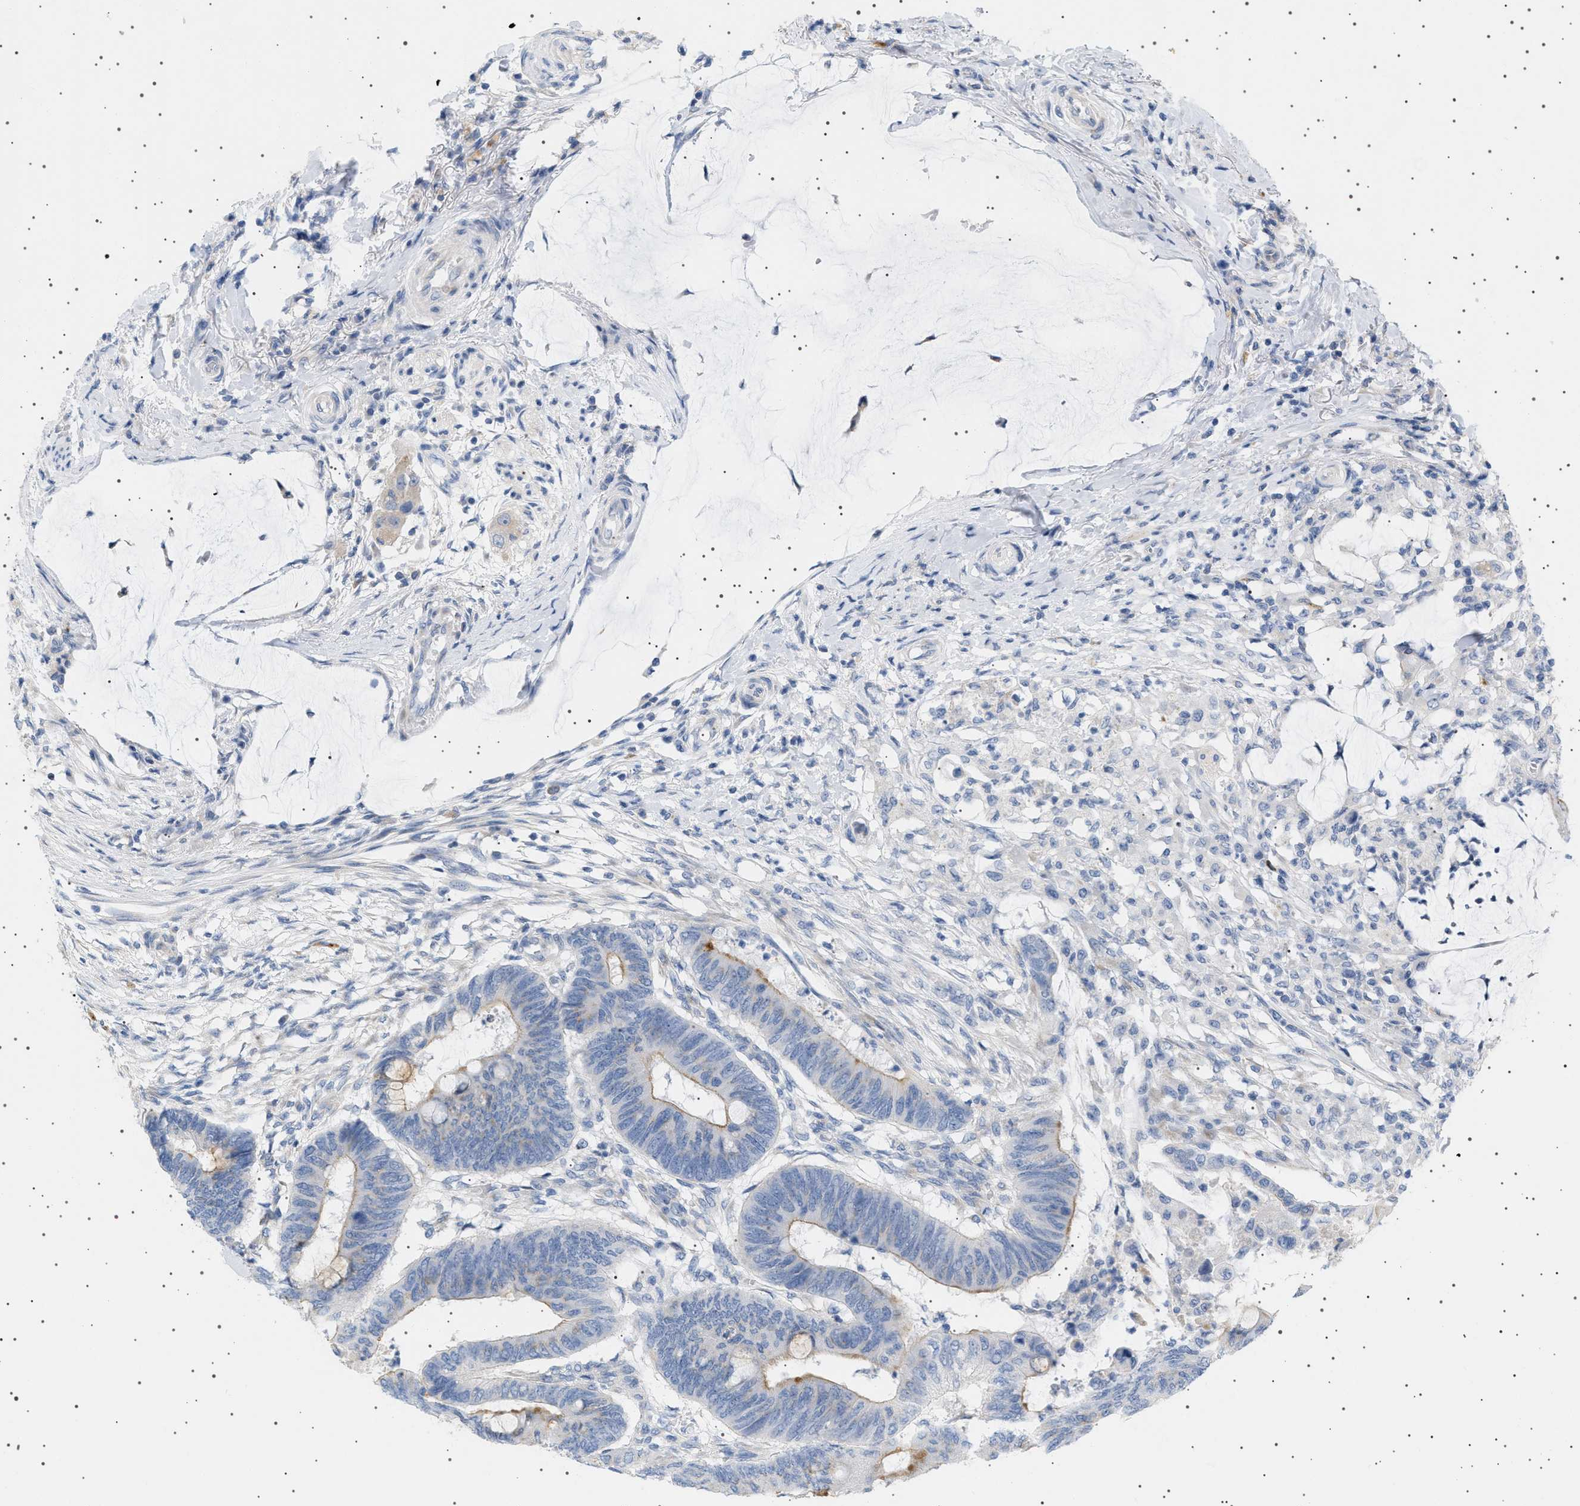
{"staining": {"intensity": "moderate", "quantity": "<25%", "location": "cytoplasmic/membranous"}, "tissue": "colorectal cancer", "cell_type": "Tumor cells", "image_type": "cancer", "snomed": [{"axis": "morphology", "description": "Normal tissue, NOS"}, {"axis": "morphology", "description": "Adenocarcinoma, NOS"}, {"axis": "topography", "description": "Rectum"}, {"axis": "topography", "description": "Peripheral nerve tissue"}], "caption": "Immunohistochemistry (IHC) (DAB (3,3'-diaminobenzidine)) staining of human adenocarcinoma (colorectal) shows moderate cytoplasmic/membranous protein expression in approximately <25% of tumor cells.", "gene": "ADCY10", "patient": {"sex": "male", "age": 92}}